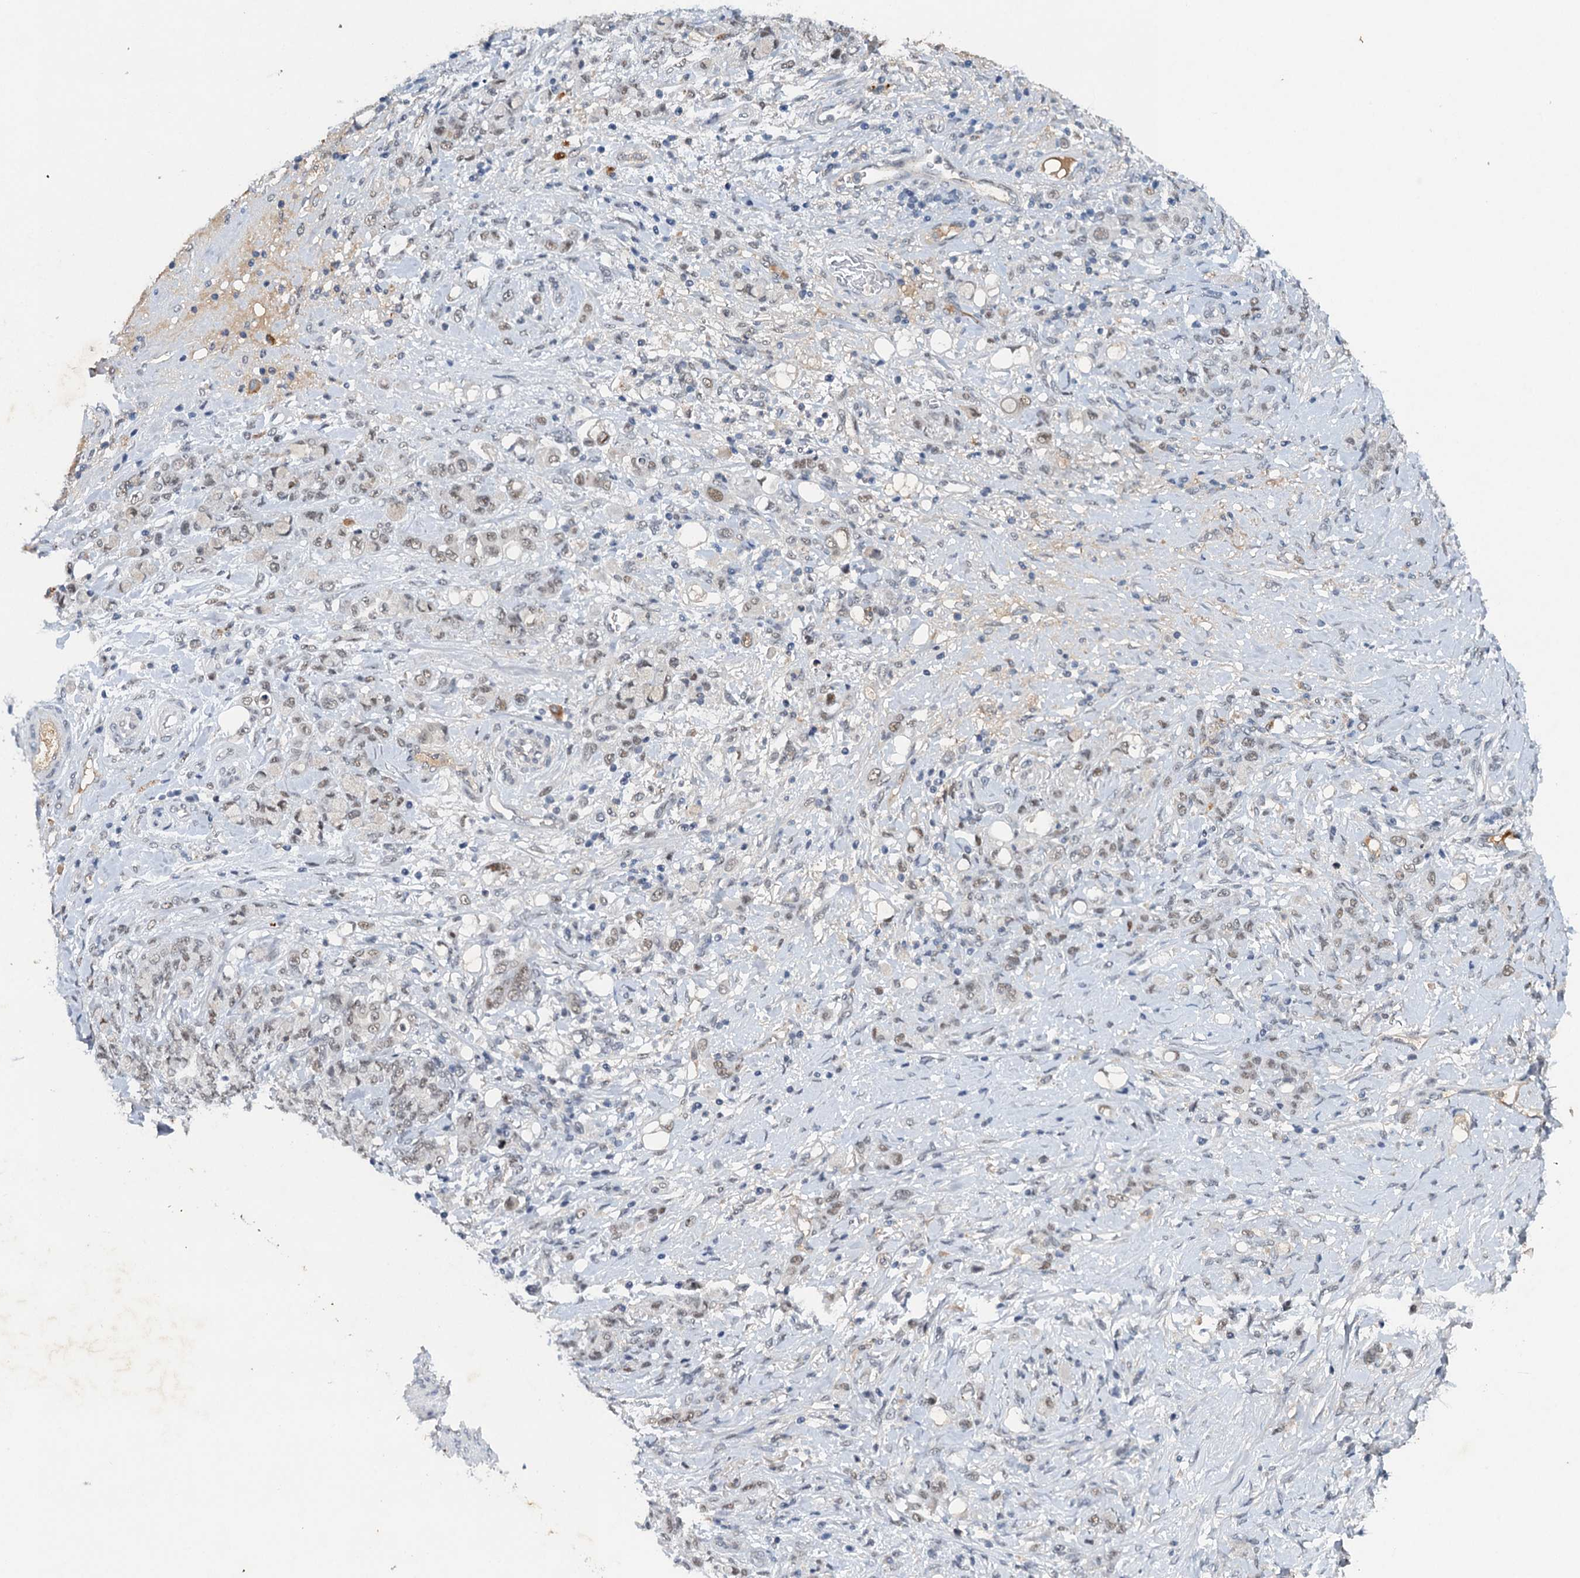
{"staining": {"intensity": "weak", "quantity": "<25%", "location": "nuclear"}, "tissue": "stomach cancer", "cell_type": "Tumor cells", "image_type": "cancer", "snomed": [{"axis": "morphology", "description": "Adenocarcinoma, NOS"}, {"axis": "topography", "description": "Stomach"}], "caption": "A micrograph of human adenocarcinoma (stomach) is negative for staining in tumor cells.", "gene": "CSTF3", "patient": {"sex": "female", "age": 79}}